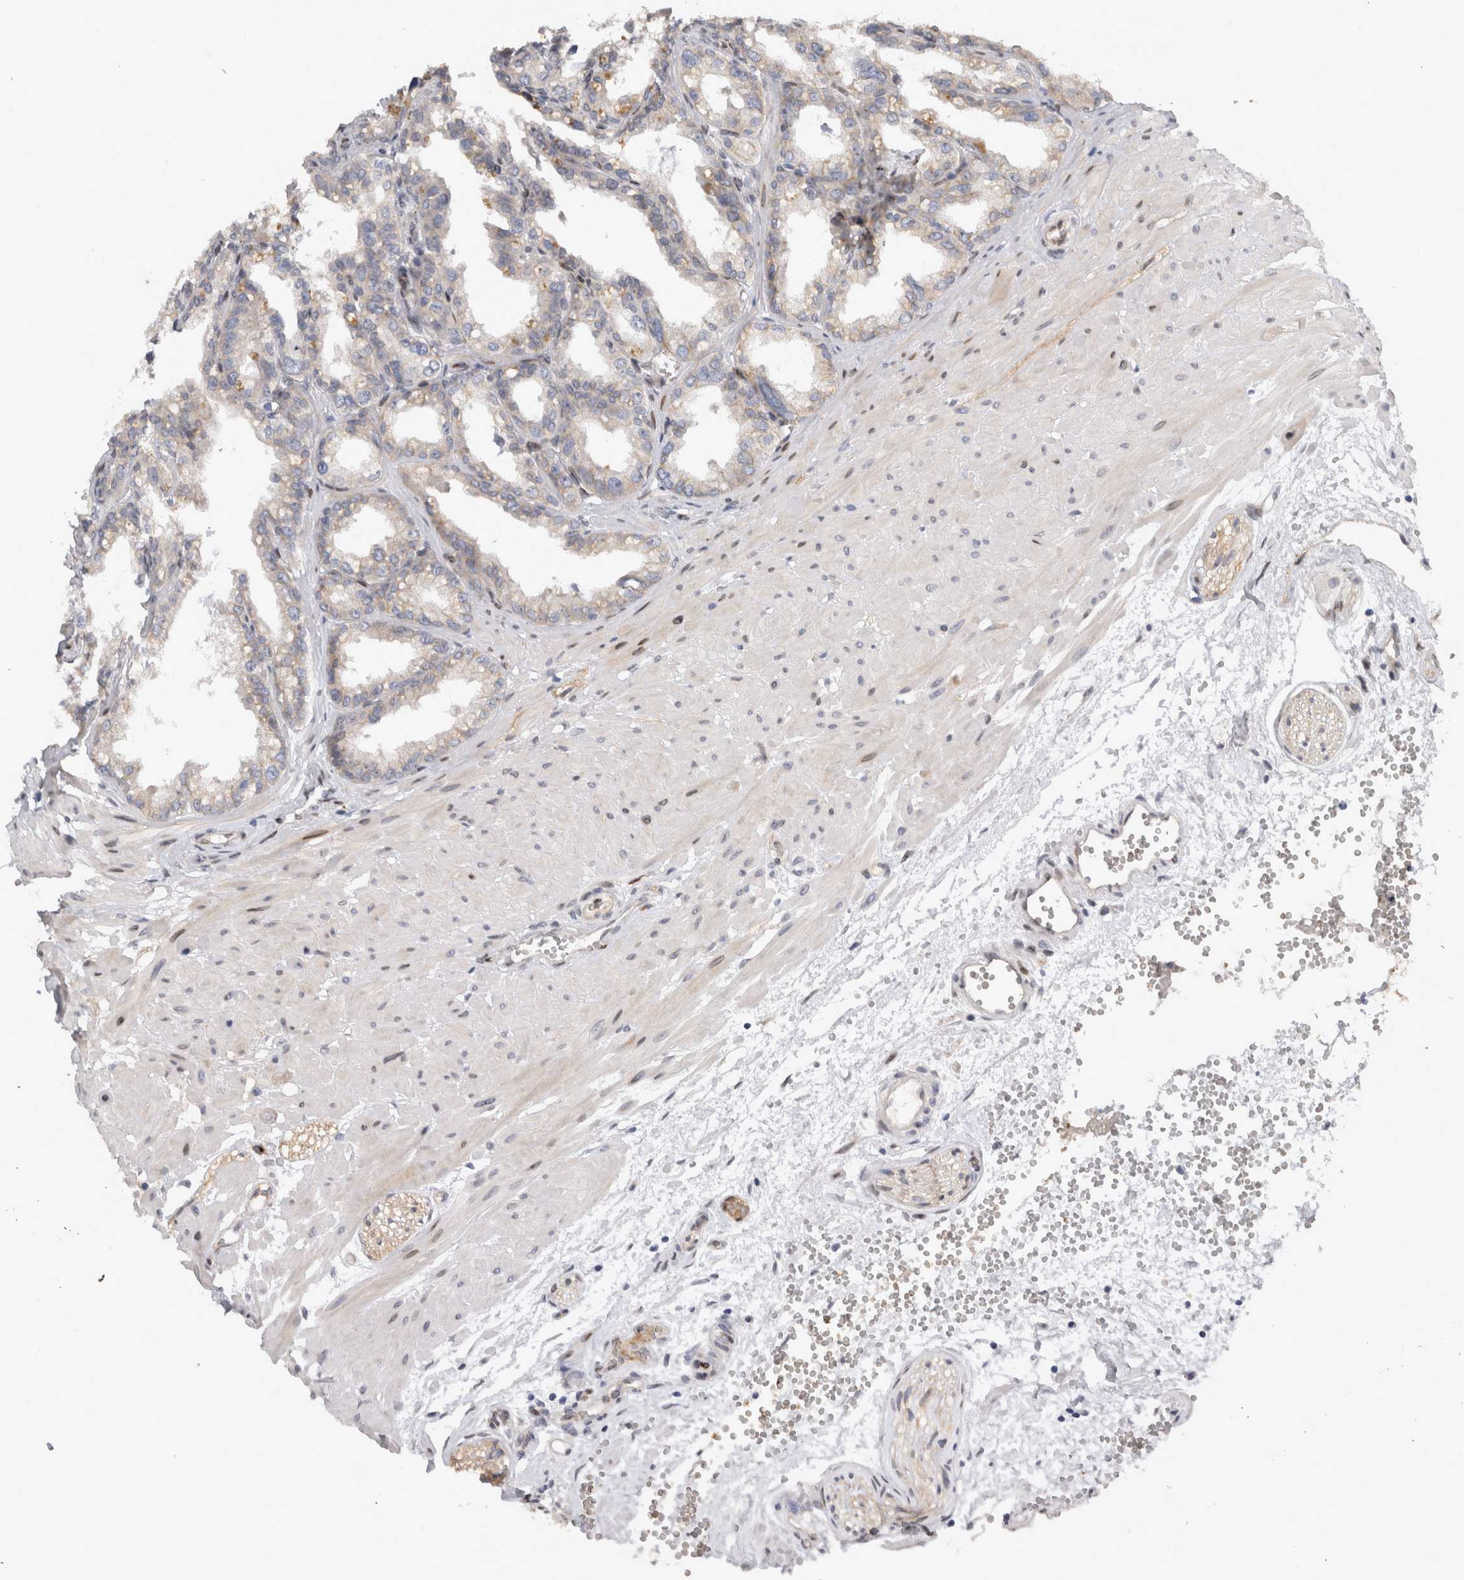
{"staining": {"intensity": "moderate", "quantity": "<25%", "location": "cytoplasmic/membranous,nuclear"}, "tissue": "seminal vesicle", "cell_type": "Glandular cells", "image_type": "normal", "snomed": [{"axis": "morphology", "description": "Normal tissue, NOS"}, {"axis": "topography", "description": "Prostate"}, {"axis": "topography", "description": "Seminal veicle"}], "caption": "The image shows a brown stain indicating the presence of a protein in the cytoplasmic/membranous,nuclear of glandular cells in seminal vesicle.", "gene": "DMTN", "patient": {"sex": "male", "age": 51}}